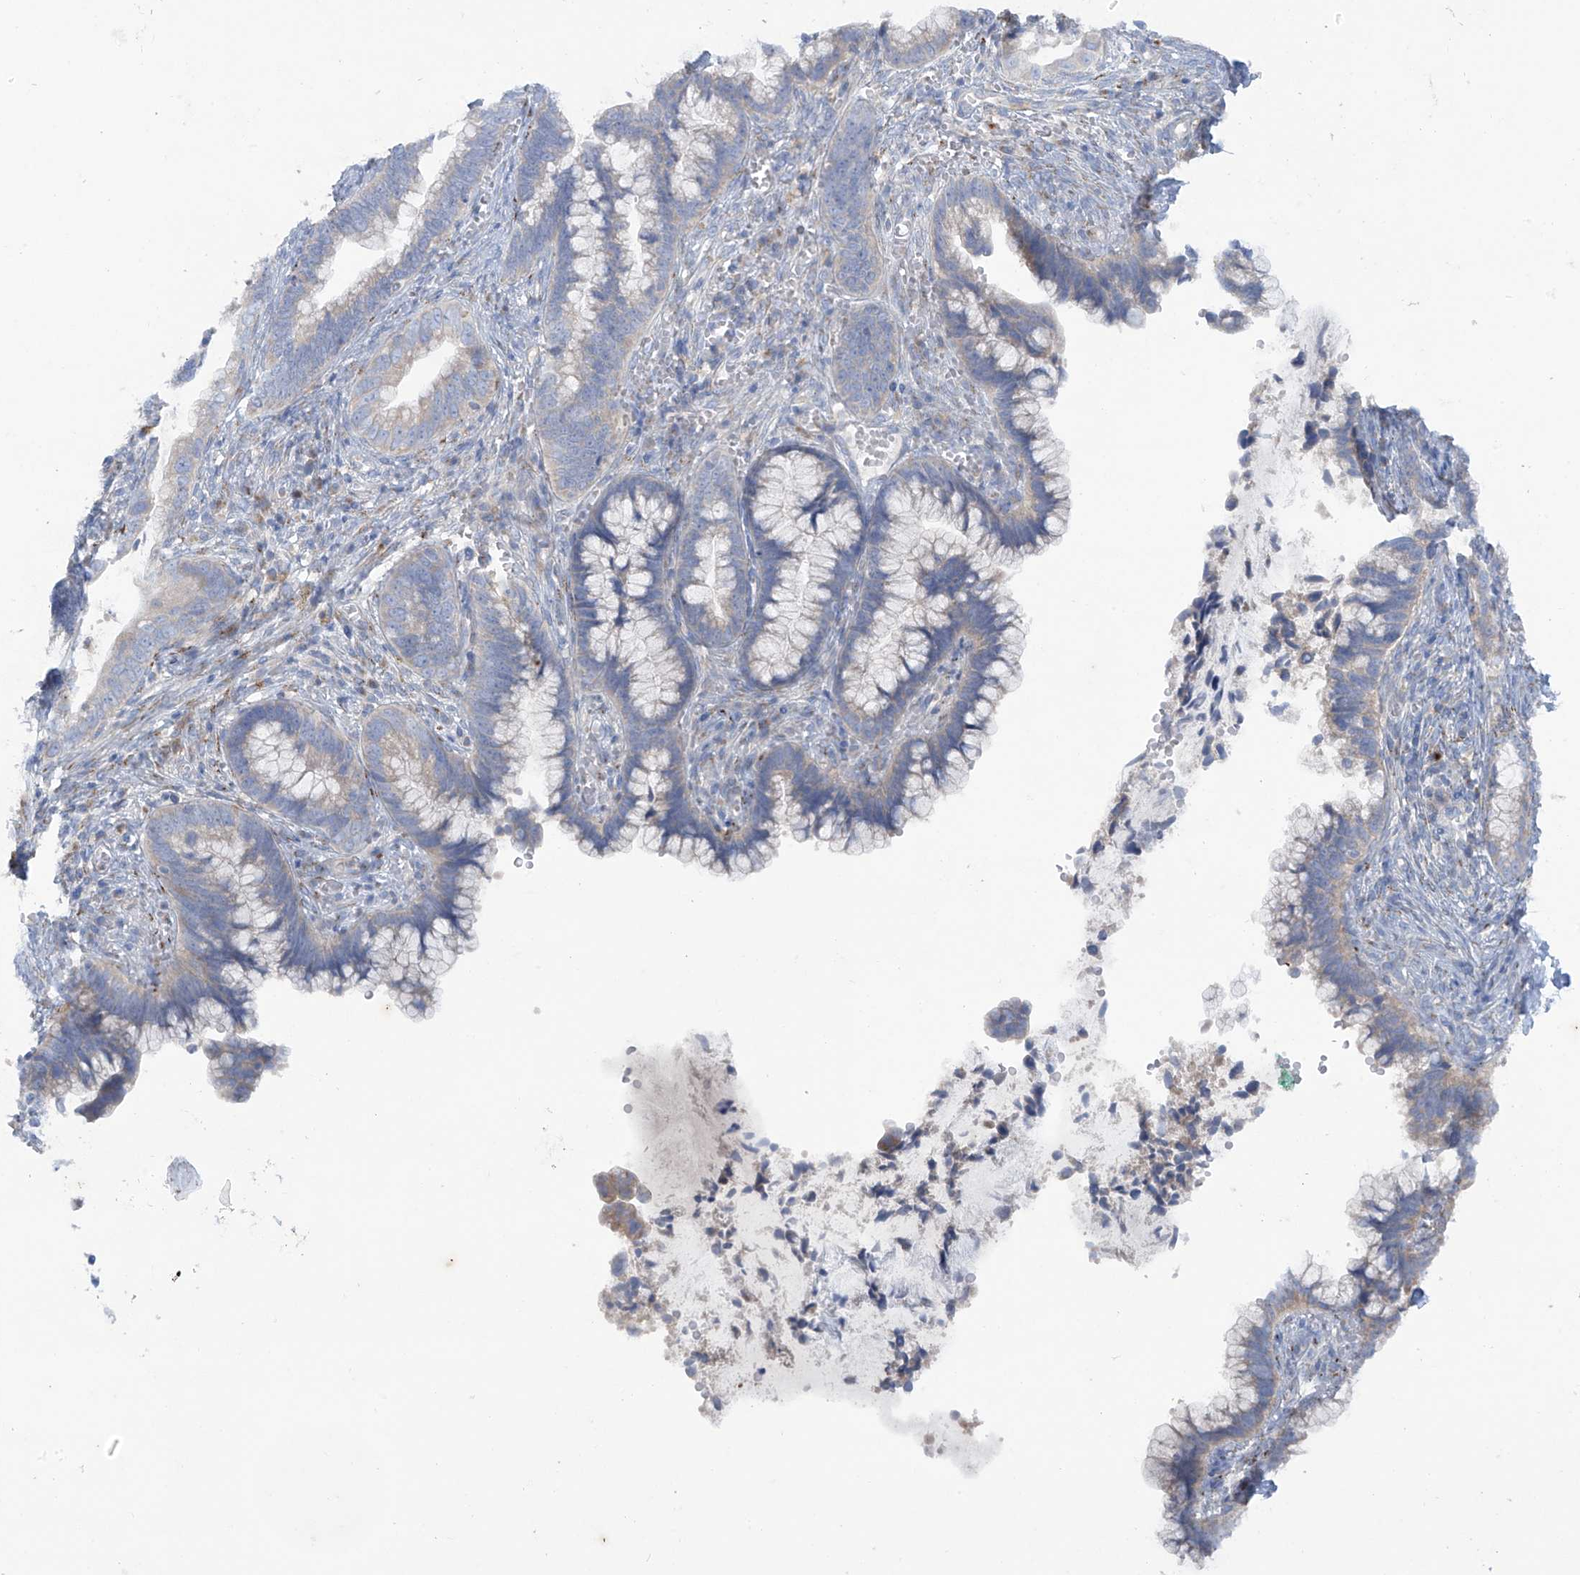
{"staining": {"intensity": "negative", "quantity": "none", "location": "none"}, "tissue": "cervical cancer", "cell_type": "Tumor cells", "image_type": "cancer", "snomed": [{"axis": "morphology", "description": "Adenocarcinoma, NOS"}, {"axis": "topography", "description": "Cervix"}], "caption": "Human adenocarcinoma (cervical) stained for a protein using IHC shows no expression in tumor cells.", "gene": "TRMT2B", "patient": {"sex": "female", "age": 44}}